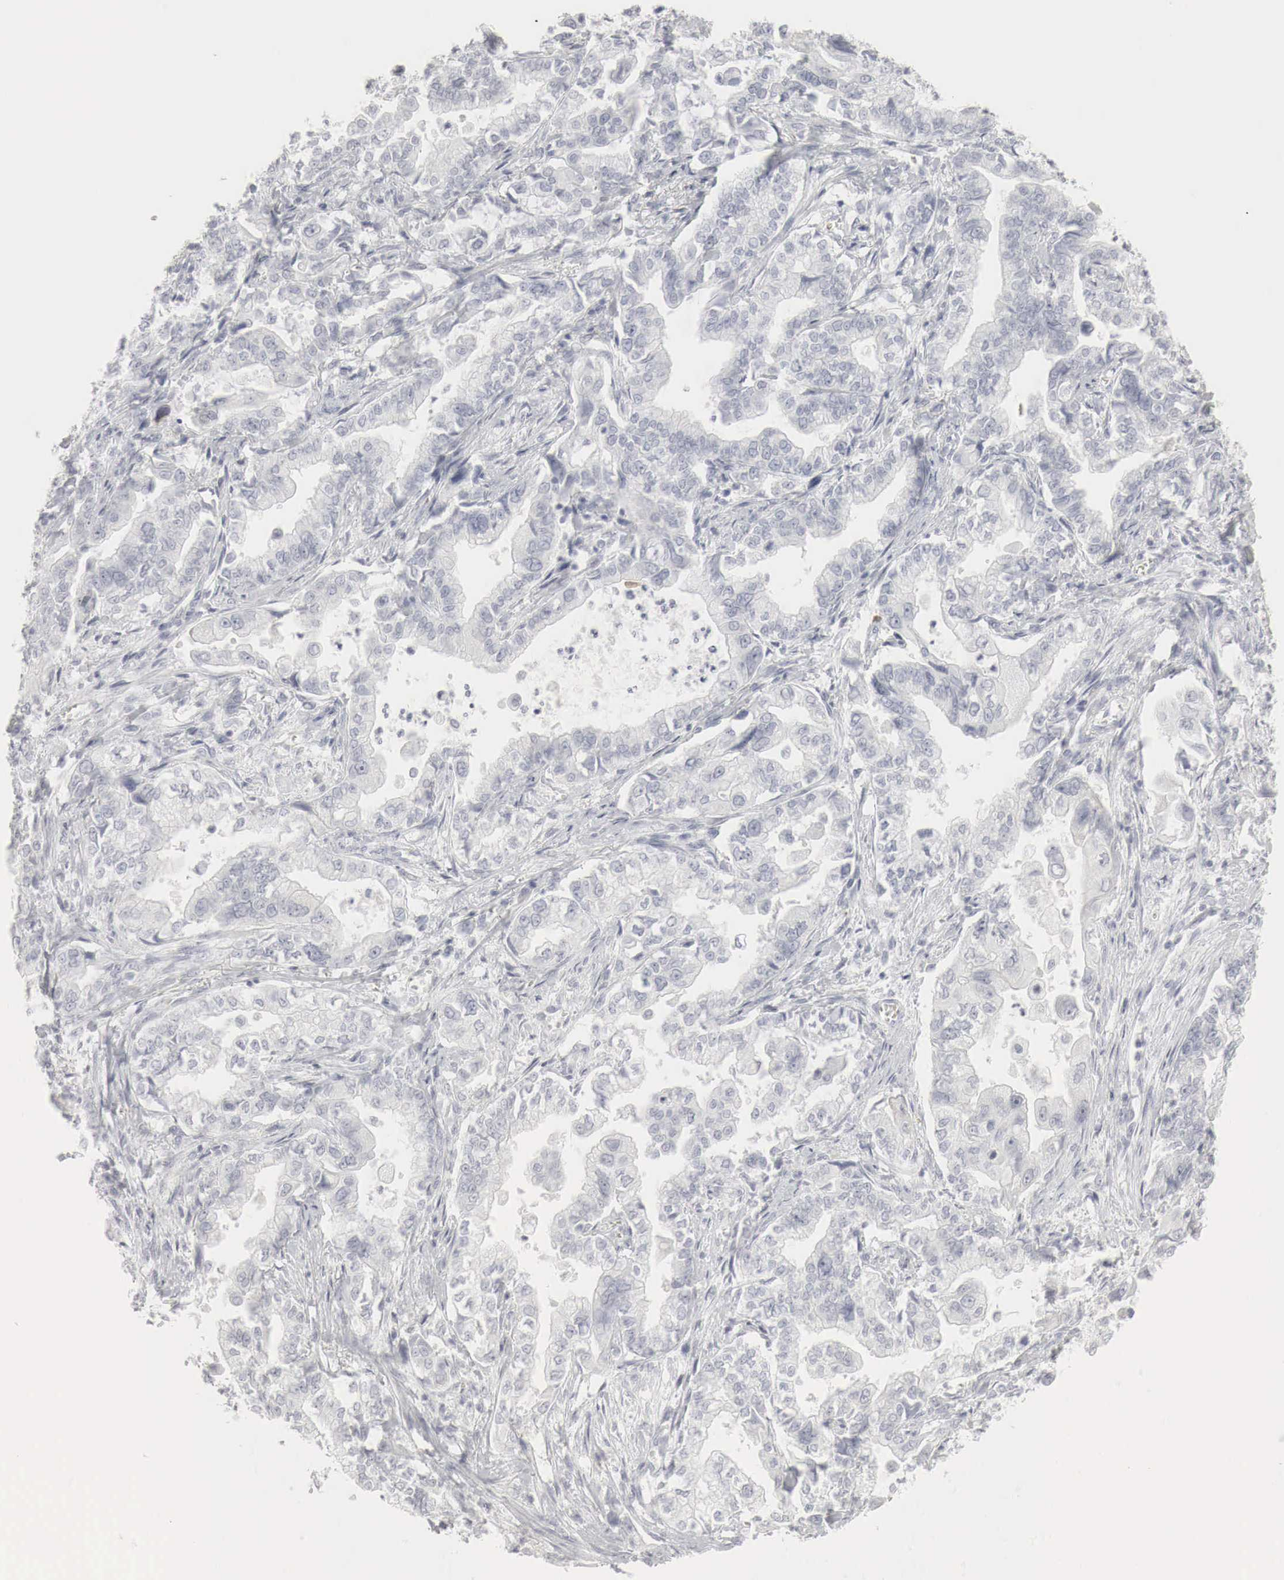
{"staining": {"intensity": "negative", "quantity": "none", "location": "none"}, "tissue": "stomach cancer", "cell_type": "Tumor cells", "image_type": "cancer", "snomed": [{"axis": "morphology", "description": "Adenocarcinoma, NOS"}, {"axis": "topography", "description": "Pancreas"}, {"axis": "topography", "description": "Stomach, upper"}], "caption": "IHC photomicrograph of neoplastic tissue: adenocarcinoma (stomach) stained with DAB demonstrates no significant protein positivity in tumor cells.", "gene": "TP63", "patient": {"sex": "male", "age": 77}}